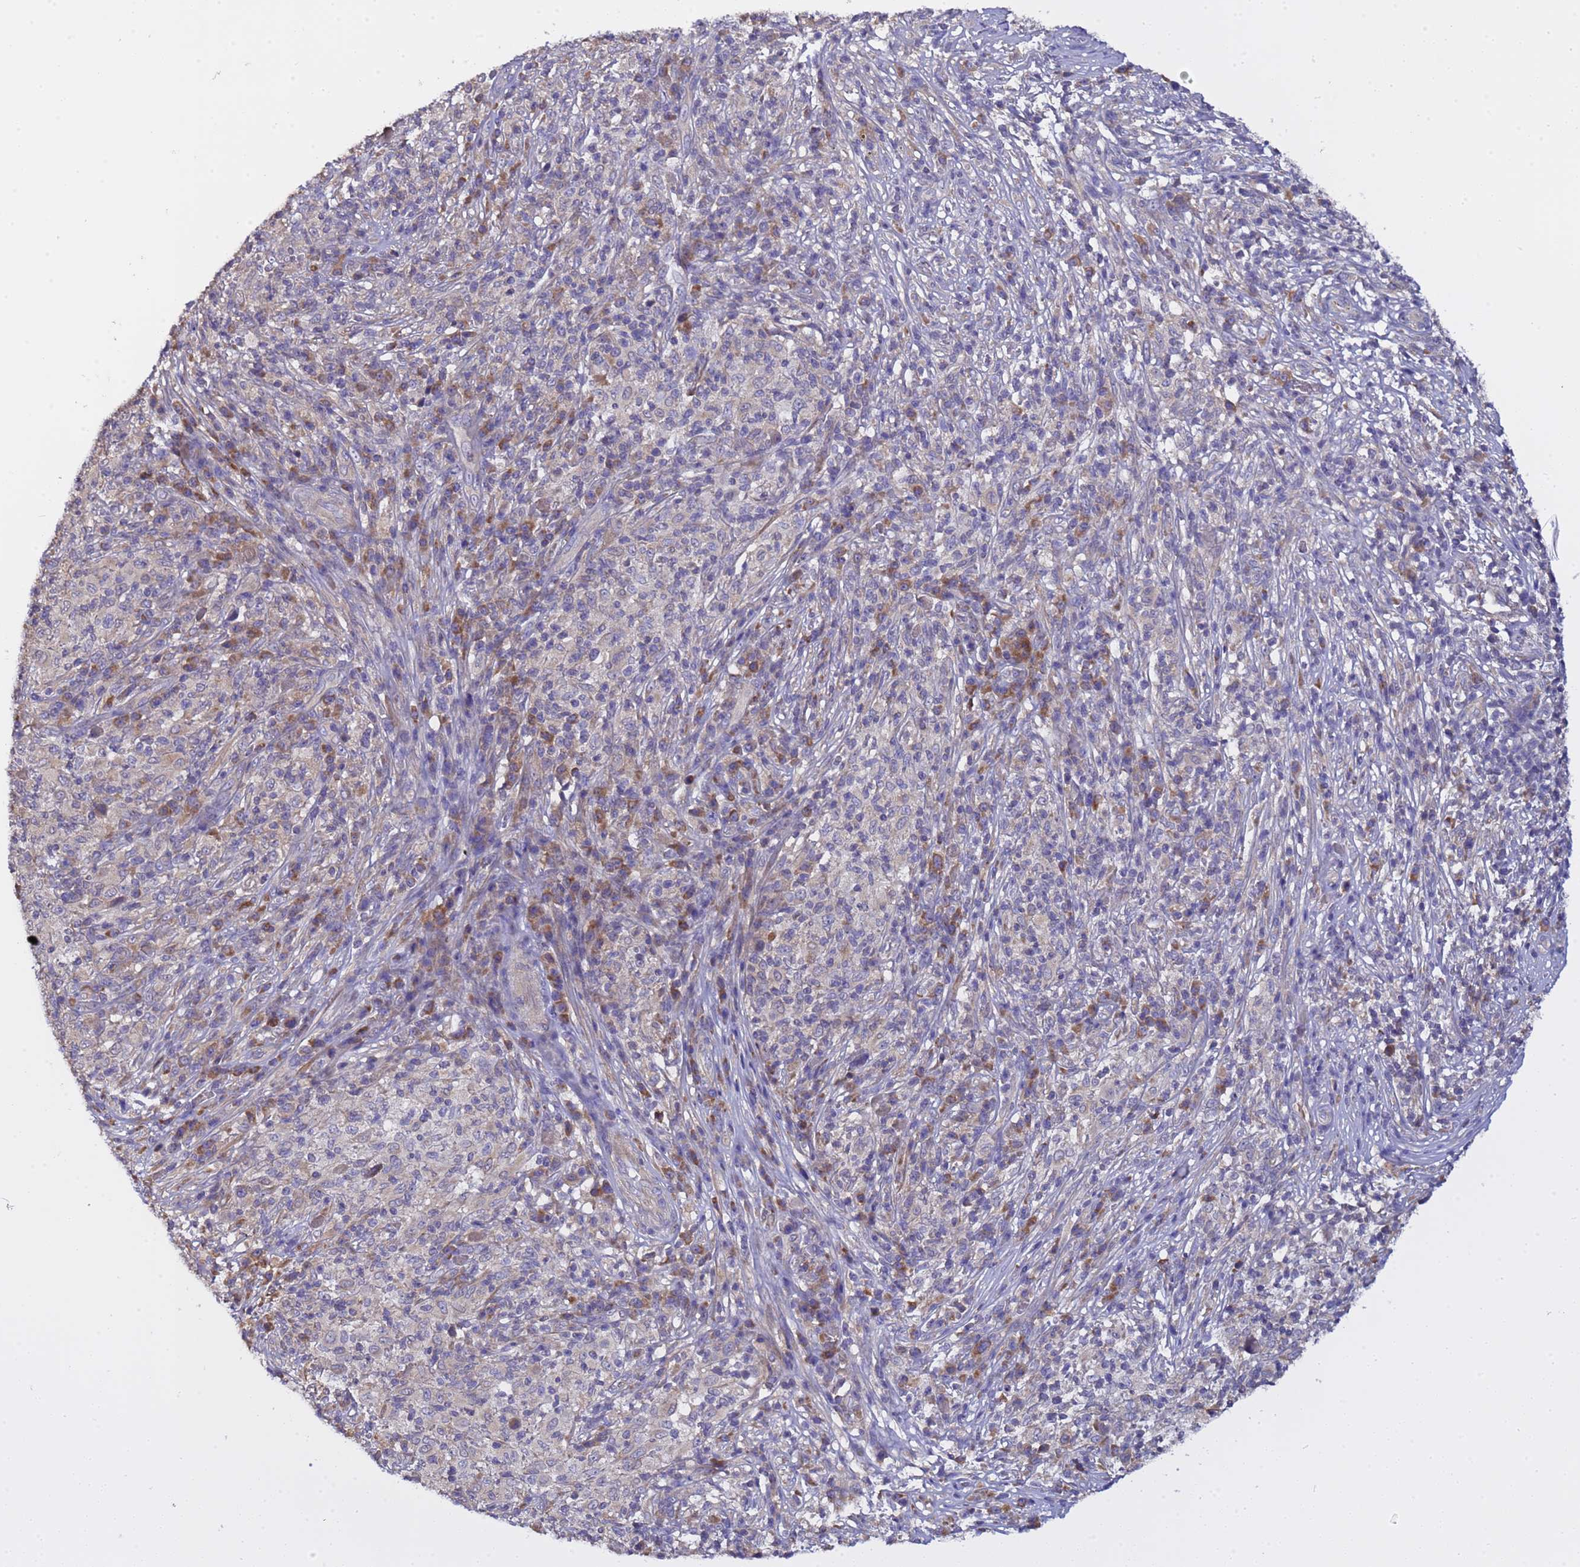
{"staining": {"intensity": "negative", "quantity": "none", "location": "none"}, "tissue": "melanoma", "cell_type": "Tumor cells", "image_type": "cancer", "snomed": [{"axis": "morphology", "description": "Malignant melanoma, NOS"}, {"axis": "topography", "description": "Skin"}], "caption": "Tumor cells are negative for brown protein staining in melanoma.", "gene": "ELMOD2", "patient": {"sex": "male", "age": 66}}